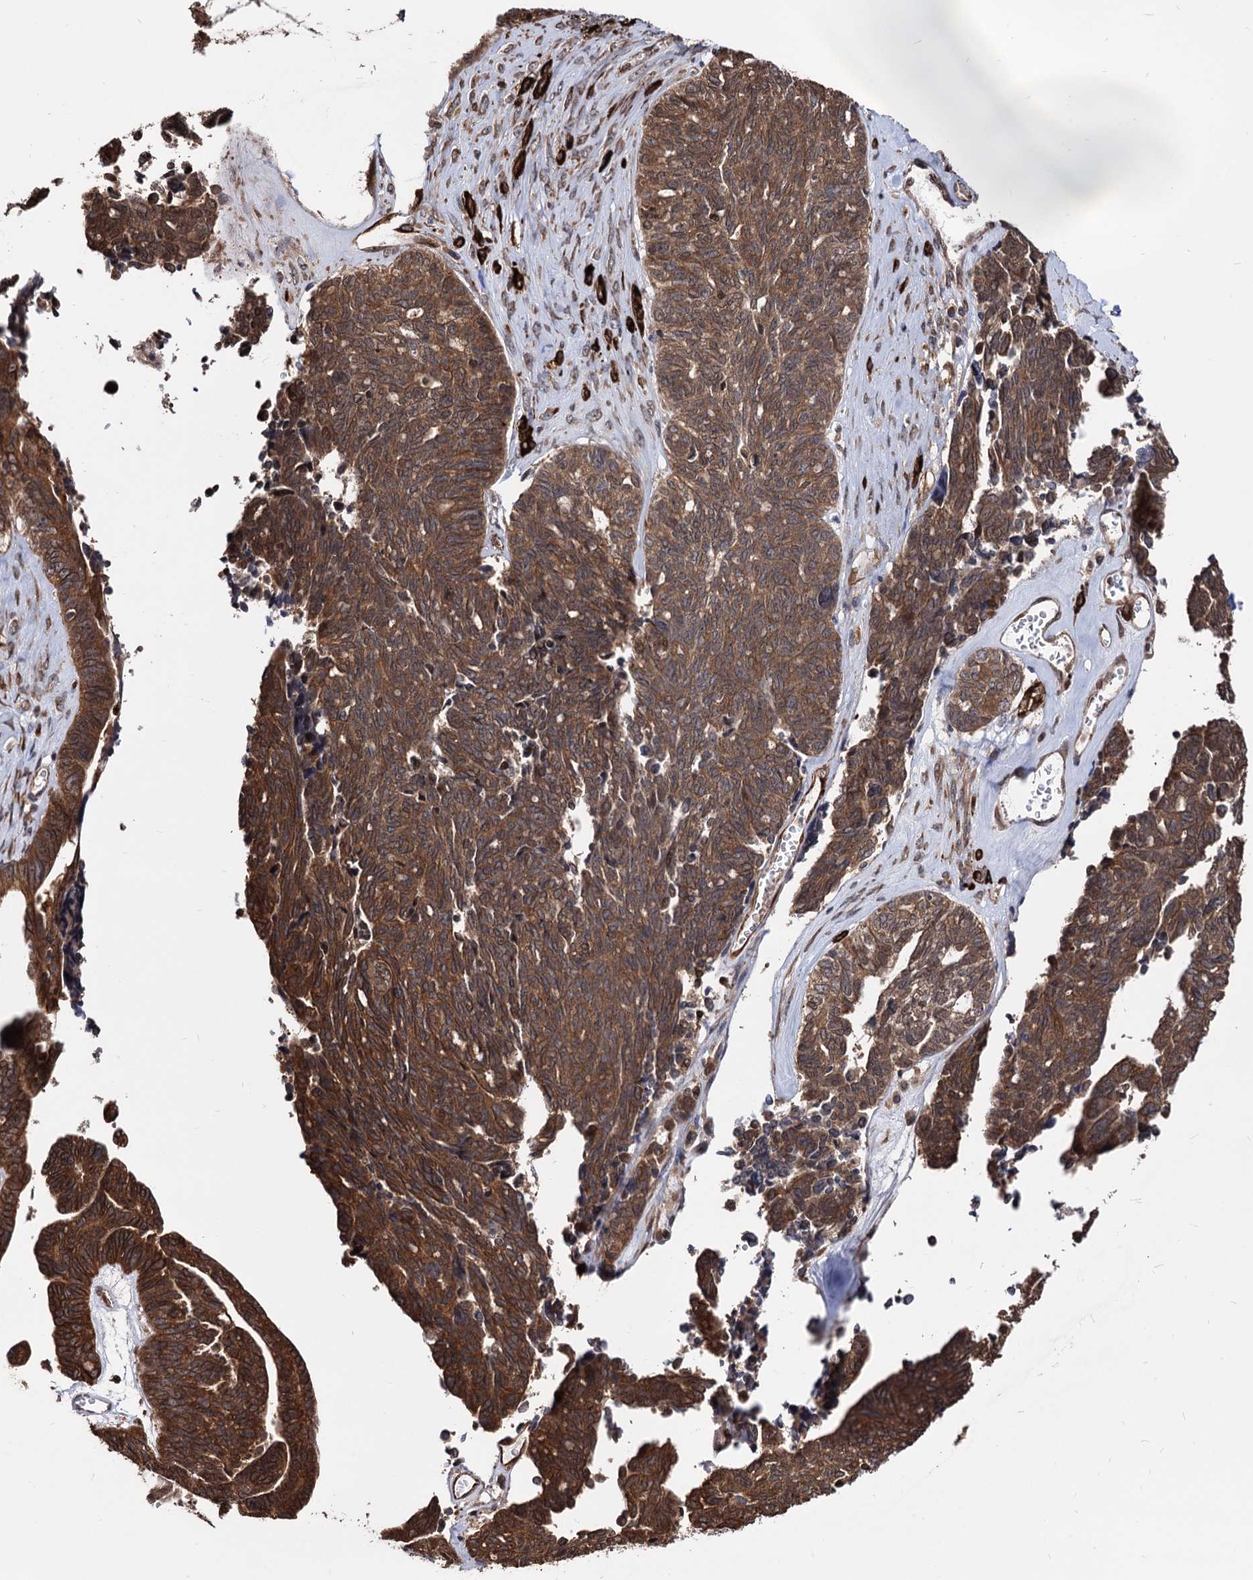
{"staining": {"intensity": "strong", "quantity": ">75%", "location": "cytoplasmic/membranous"}, "tissue": "ovarian cancer", "cell_type": "Tumor cells", "image_type": "cancer", "snomed": [{"axis": "morphology", "description": "Cystadenocarcinoma, serous, NOS"}, {"axis": "topography", "description": "Ovary"}], "caption": "Strong cytoplasmic/membranous positivity for a protein is present in about >75% of tumor cells of serous cystadenocarcinoma (ovarian) using immunohistochemistry (IHC).", "gene": "ANKRD12", "patient": {"sex": "female", "age": 79}}